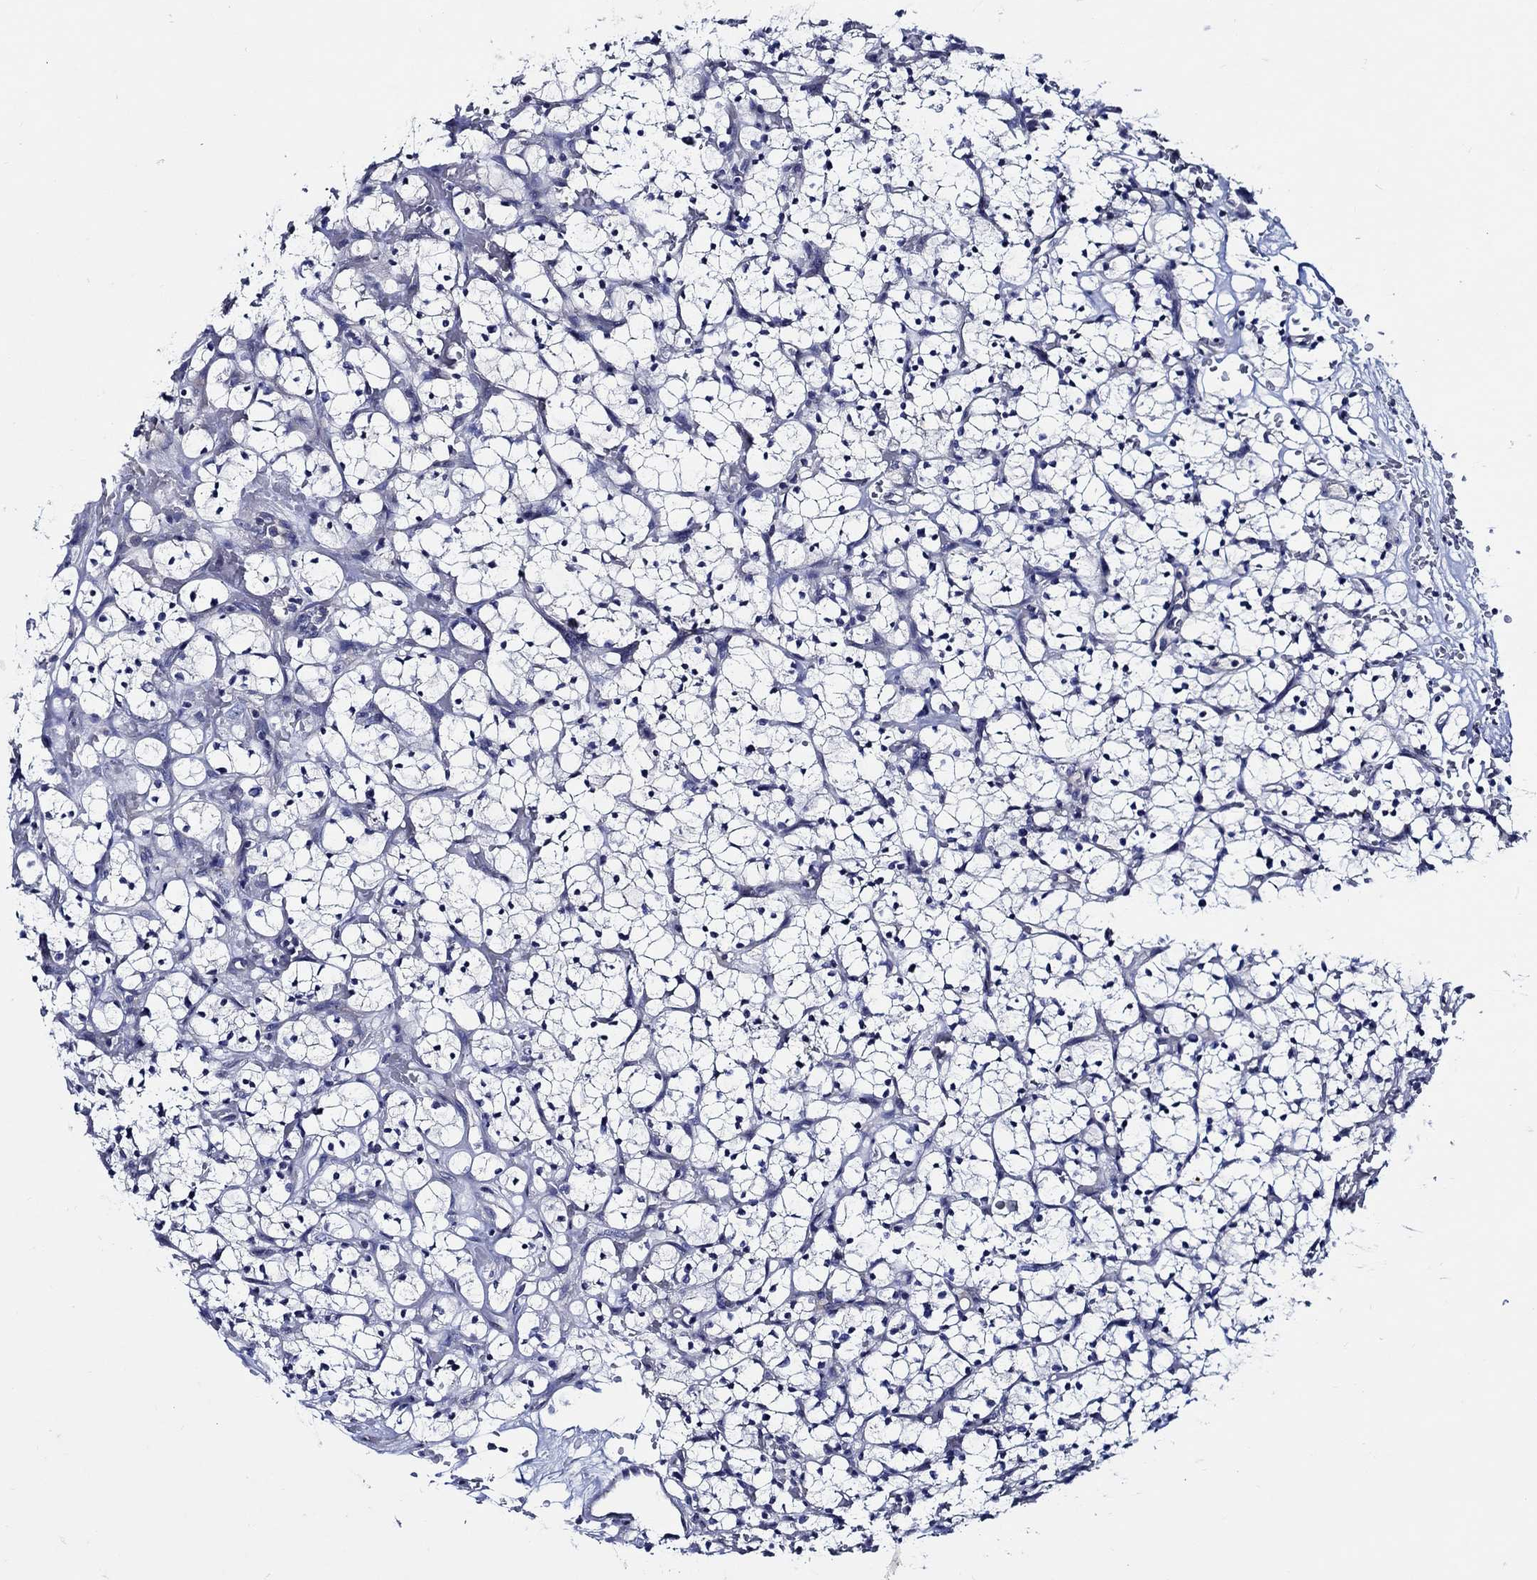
{"staining": {"intensity": "negative", "quantity": "none", "location": "none"}, "tissue": "renal cancer", "cell_type": "Tumor cells", "image_type": "cancer", "snomed": [{"axis": "morphology", "description": "Adenocarcinoma, NOS"}, {"axis": "topography", "description": "Kidney"}], "caption": "A histopathology image of human renal cancer is negative for staining in tumor cells.", "gene": "SKOR1", "patient": {"sex": "female", "age": 64}}